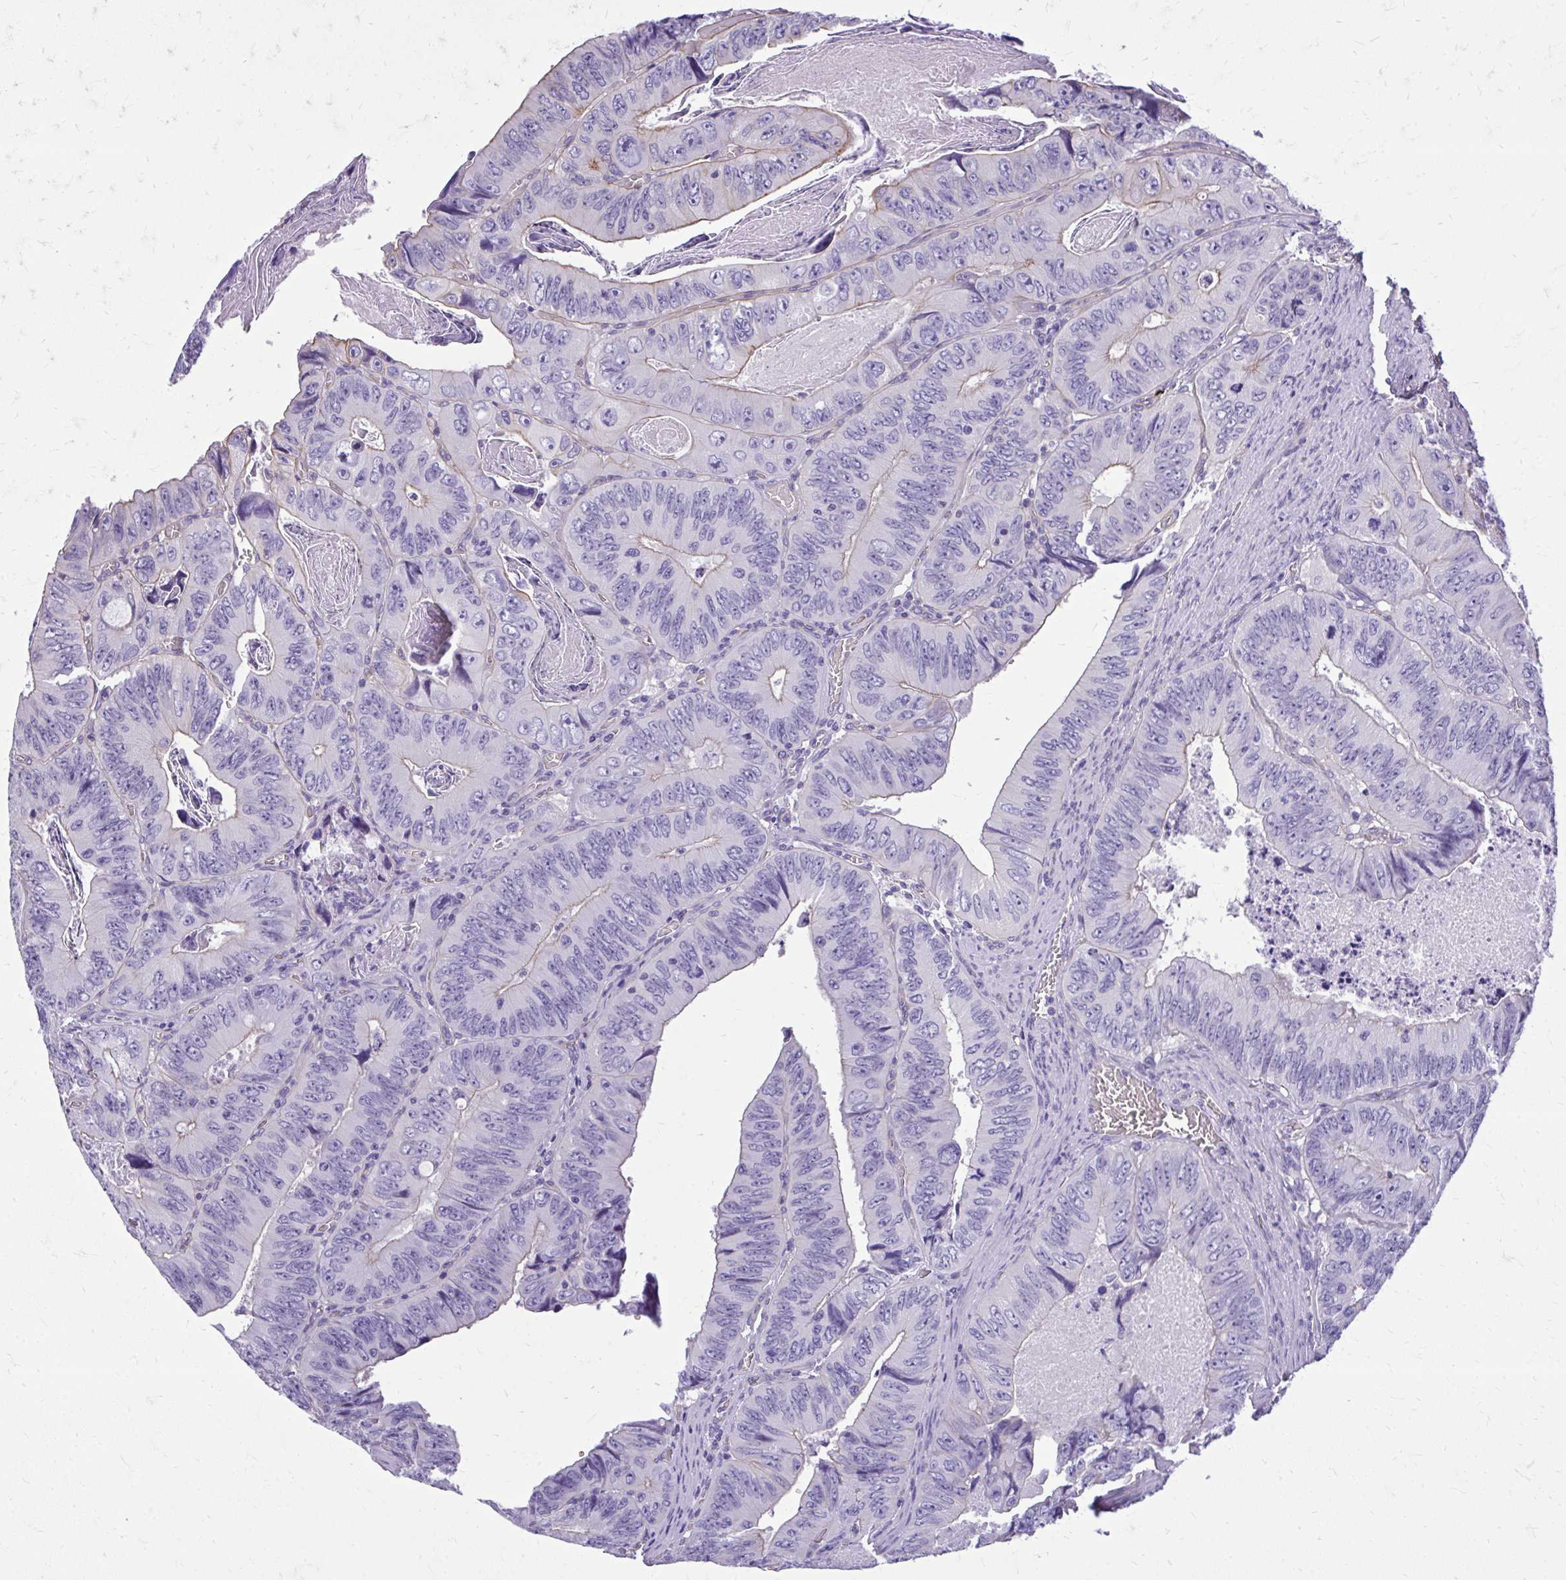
{"staining": {"intensity": "moderate", "quantity": "25%-75%", "location": "cytoplasmic/membranous"}, "tissue": "colorectal cancer", "cell_type": "Tumor cells", "image_type": "cancer", "snomed": [{"axis": "morphology", "description": "Adenocarcinoma, NOS"}, {"axis": "topography", "description": "Colon"}], "caption": "IHC of colorectal cancer (adenocarcinoma) displays medium levels of moderate cytoplasmic/membranous positivity in approximately 25%-75% of tumor cells.", "gene": "RUNDC3B", "patient": {"sex": "female", "age": 84}}